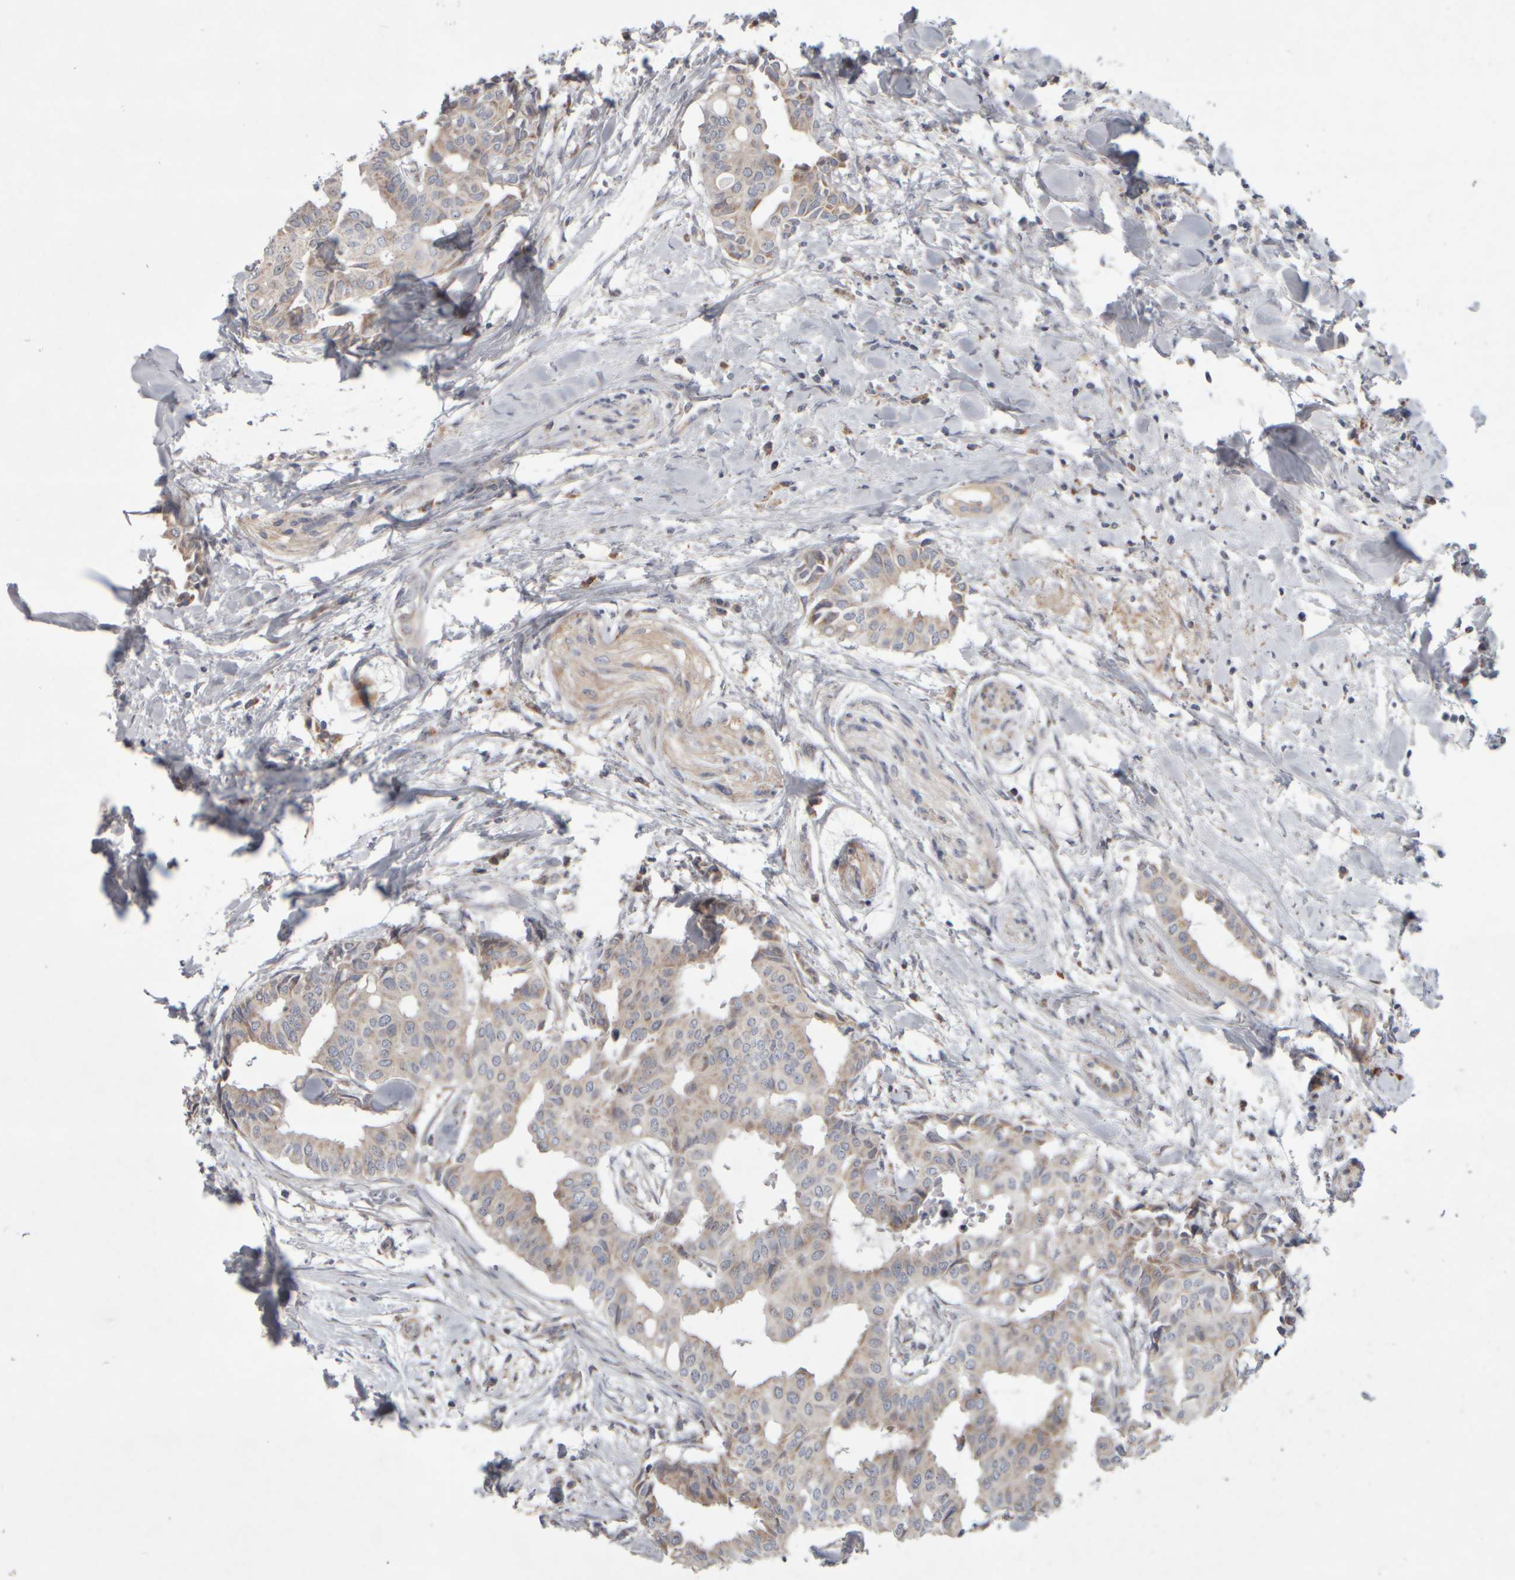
{"staining": {"intensity": "weak", "quantity": "25%-75%", "location": "cytoplasmic/membranous"}, "tissue": "head and neck cancer", "cell_type": "Tumor cells", "image_type": "cancer", "snomed": [{"axis": "morphology", "description": "Adenocarcinoma, NOS"}, {"axis": "topography", "description": "Salivary gland"}, {"axis": "topography", "description": "Head-Neck"}], "caption": "Immunohistochemistry of human adenocarcinoma (head and neck) shows low levels of weak cytoplasmic/membranous positivity in about 25%-75% of tumor cells.", "gene": "SCO1", "patient": {"sex": "female", "age": 59}}